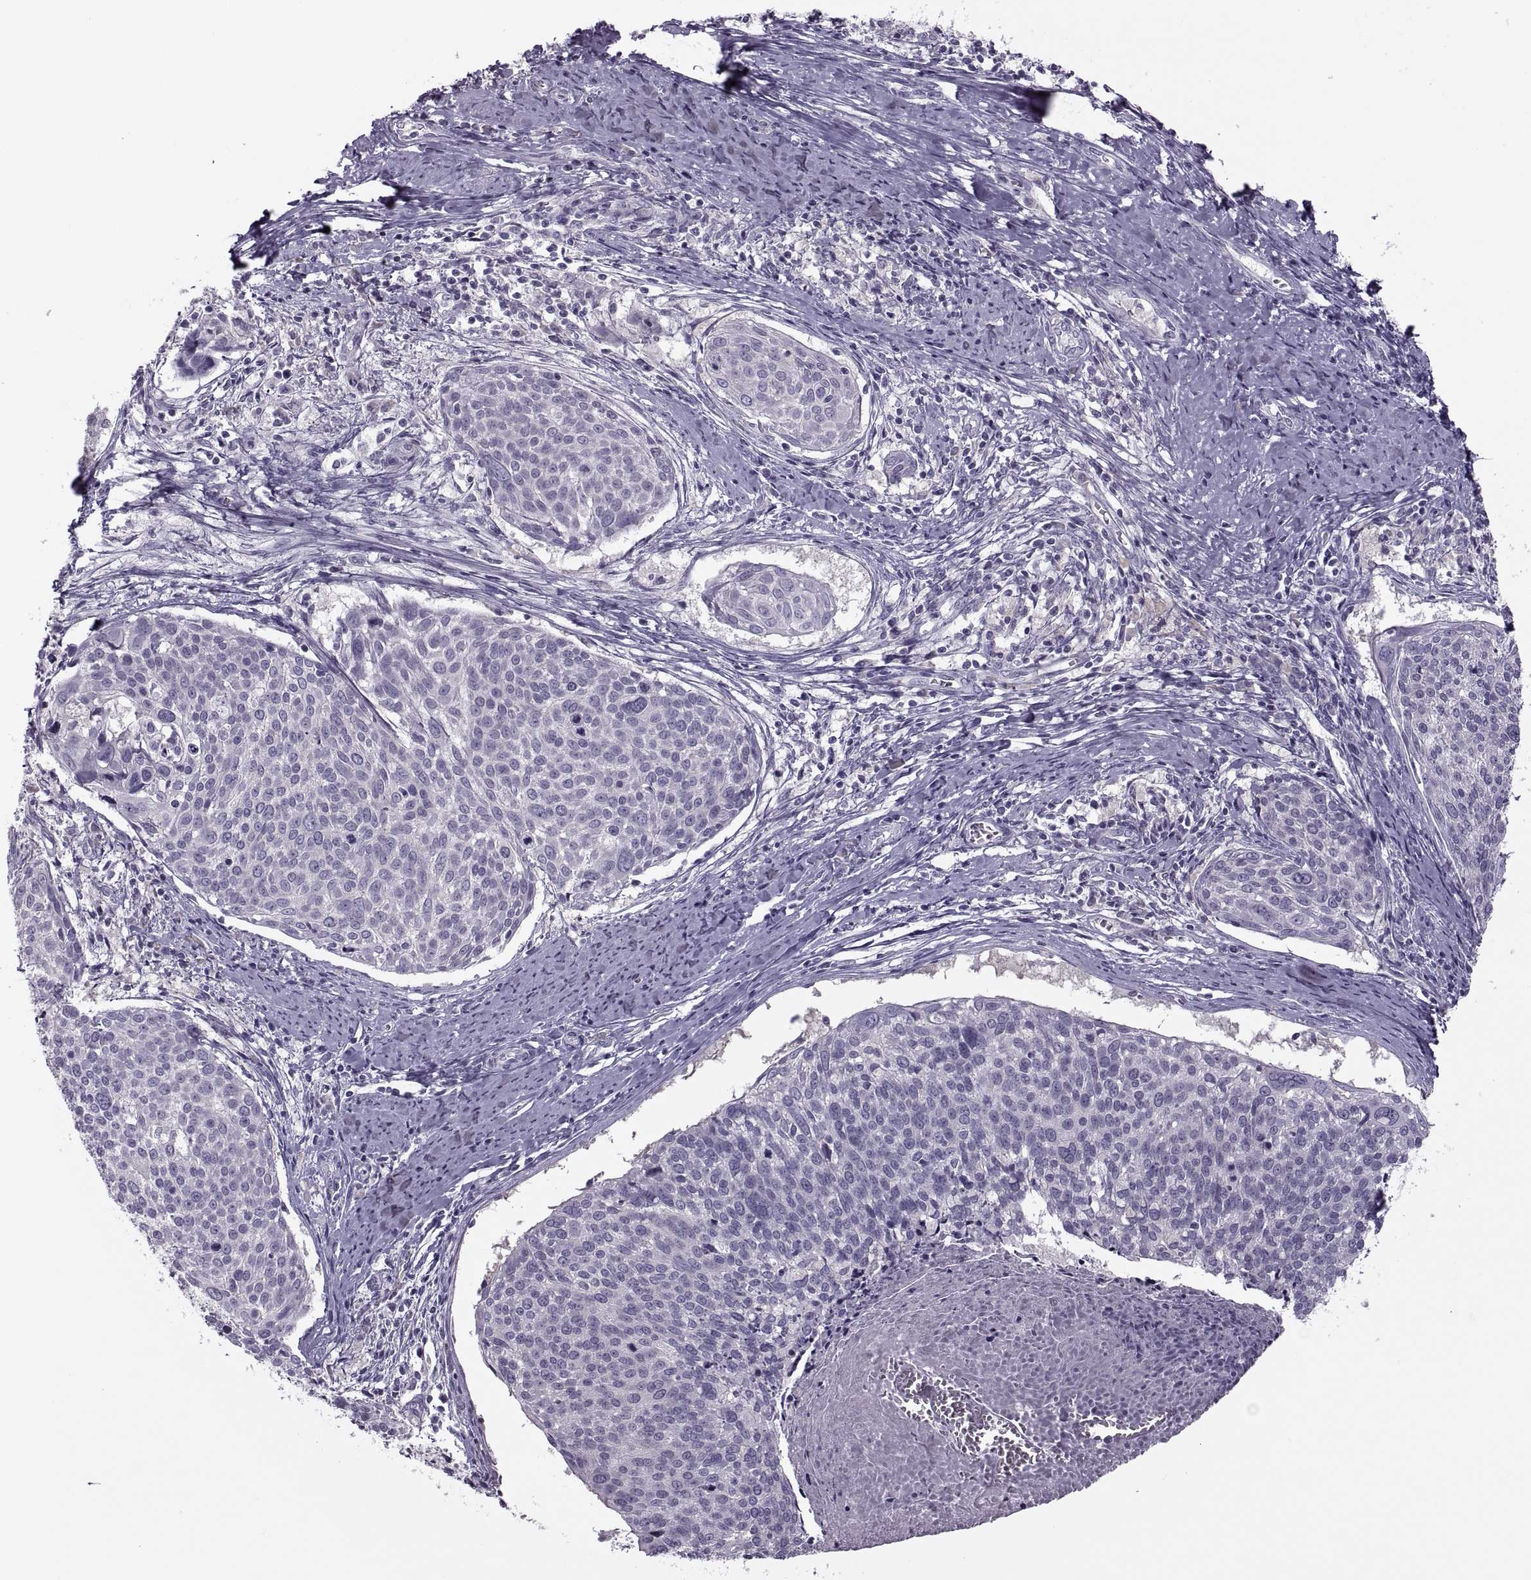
{"staining": {"intensity": "negative", "quantity": "none", "location": "none"}, "tissue": "cervical cancer", "cell_type": "Tumor cells", "image_type": "cancer", "snomed": [{"axis": "morphology", "description": "Squamous cell carcinoma, NOS"}, {"axis": "topography", "description": "Cervix"}], "caption": "An immunohistochemistry photomicrograph of cervical cancer (squamous cell carcinoma) is shown. There is no staining in tumor cells of cervical cancer (squamous cell carcinoma). (DAB (3,3'-diaminobenzidine) immunohistochemistry (IHC) visualized using brightfield microscopy, high magnification).", "gene": "PRSS54", "patient": {"sex": "female", "age": 39}}